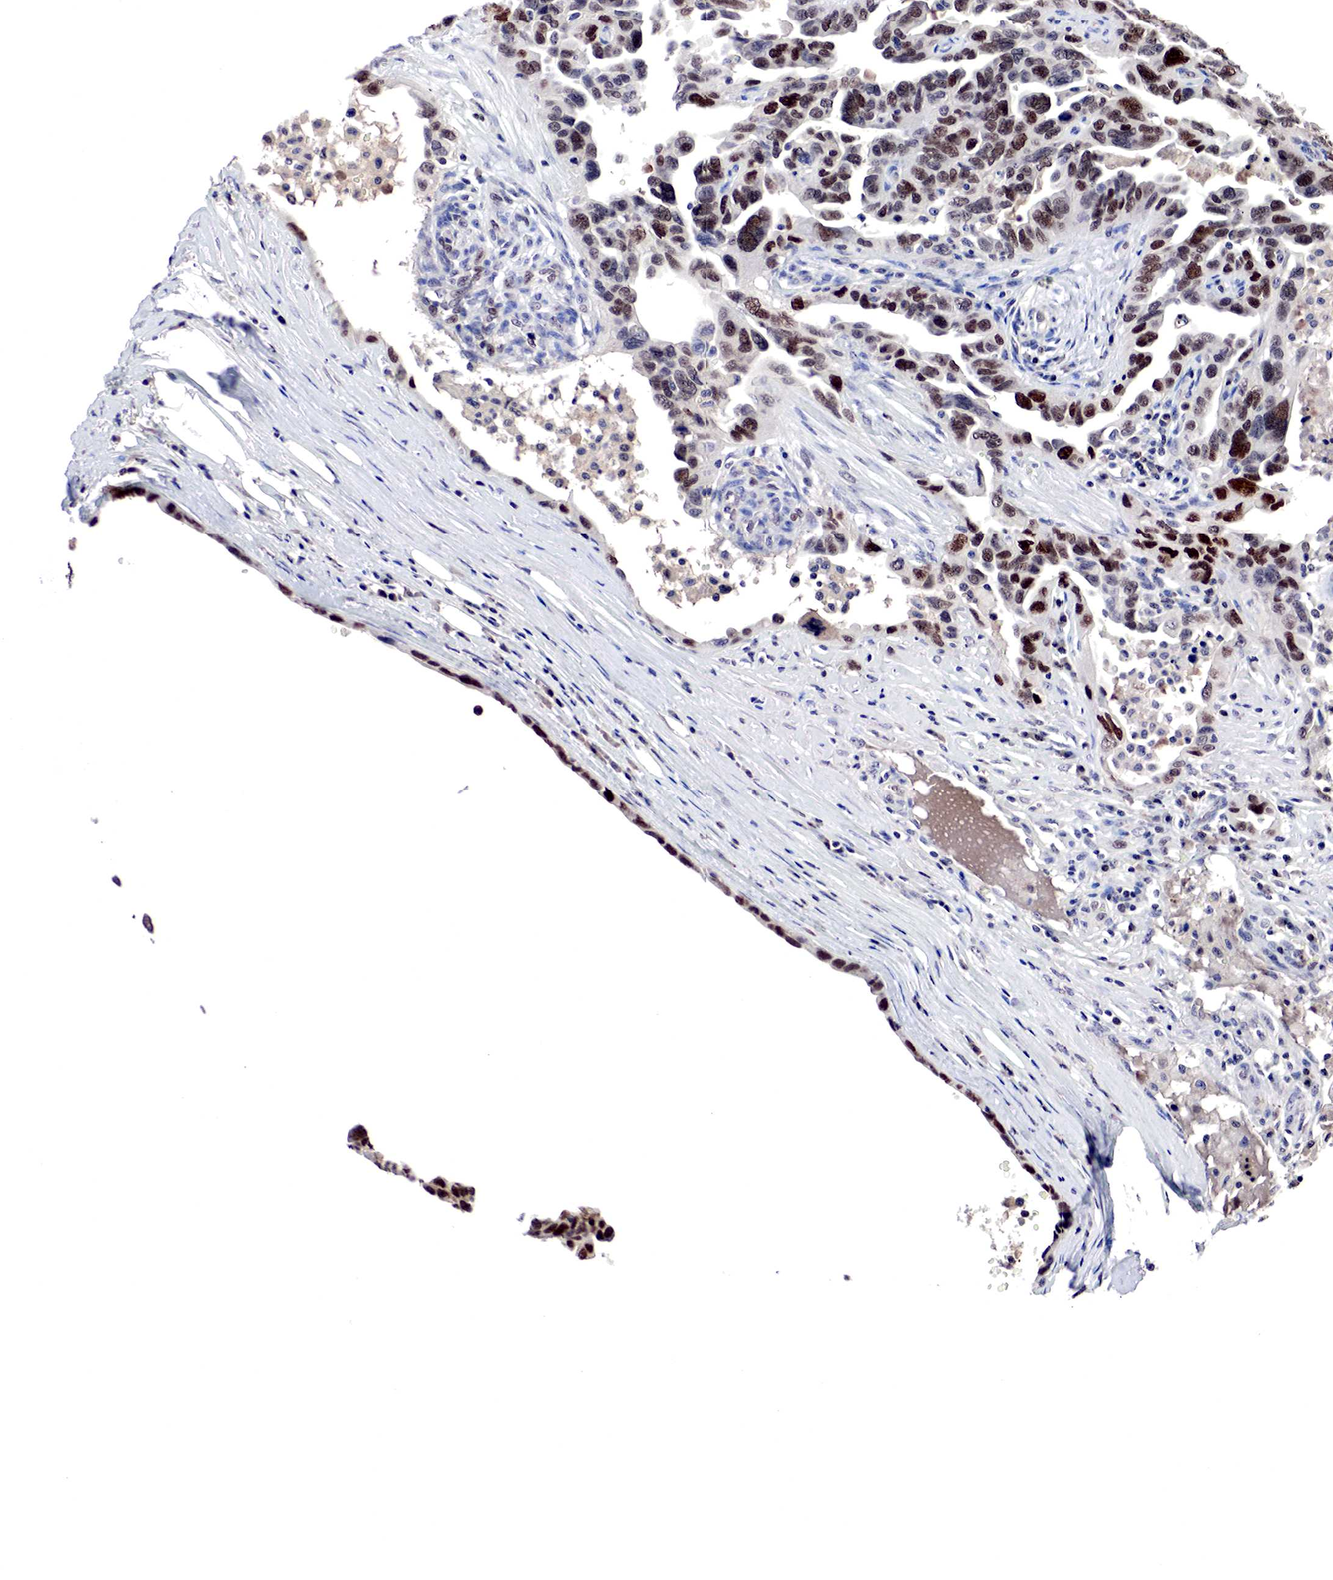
{"staining": {"intensity": "strong", "quantity": ">75%", "location": "nuclear"}, "tissue": "ovarian cancer", "cell_type": "Tumor cells", "image_type": "cancer", "snomed": [{"axis": "morphology", "description": "Cystadenocarcinoma, serous, NOS"}, {"axis": "topography", "description": "Ovary"}], "caption": "Human ovarian cancer stained with a protein marker shows strong staining in tumor cells.", "gene": "DACH2", "patient": {"sex": "female", "age": 64}}